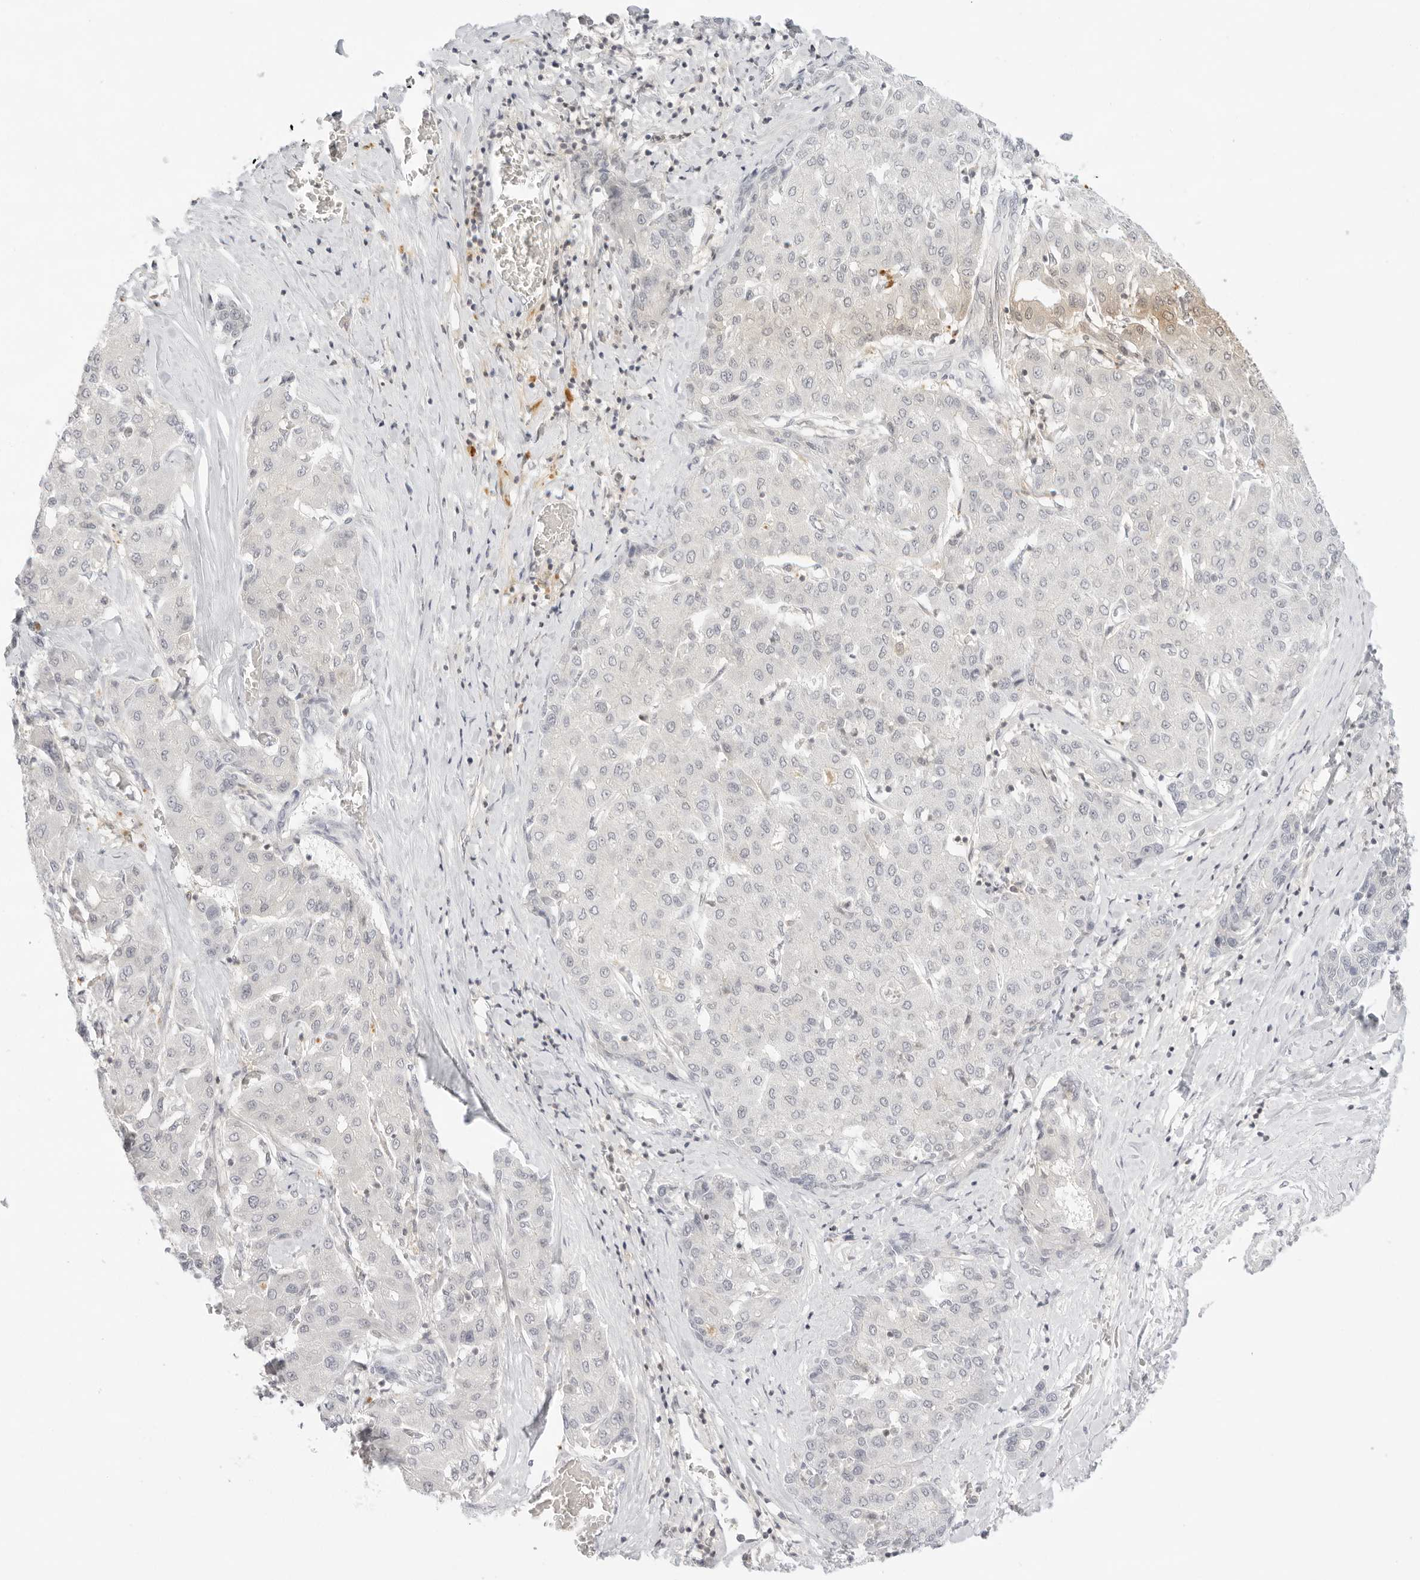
{"staining": {"intensity": "weak", "quantity": "<25%", "location": "cytoplasmic/membranous"}, "tissue": "liver cancer", "cell_type": "Tumor cells", "image_type": "cancer", "snomed": [{"axis": "morphology", "description": "Carcinoma, Hepatocellular, NOS"}, {"axis": "topography", "description": "Liver"}], "caption": "Tumor cells show no significant positivity in hepatocellular carcinoma (liver).", "gene": "TNFRSF14", "patient": {"sex": "male", "age": 65}}